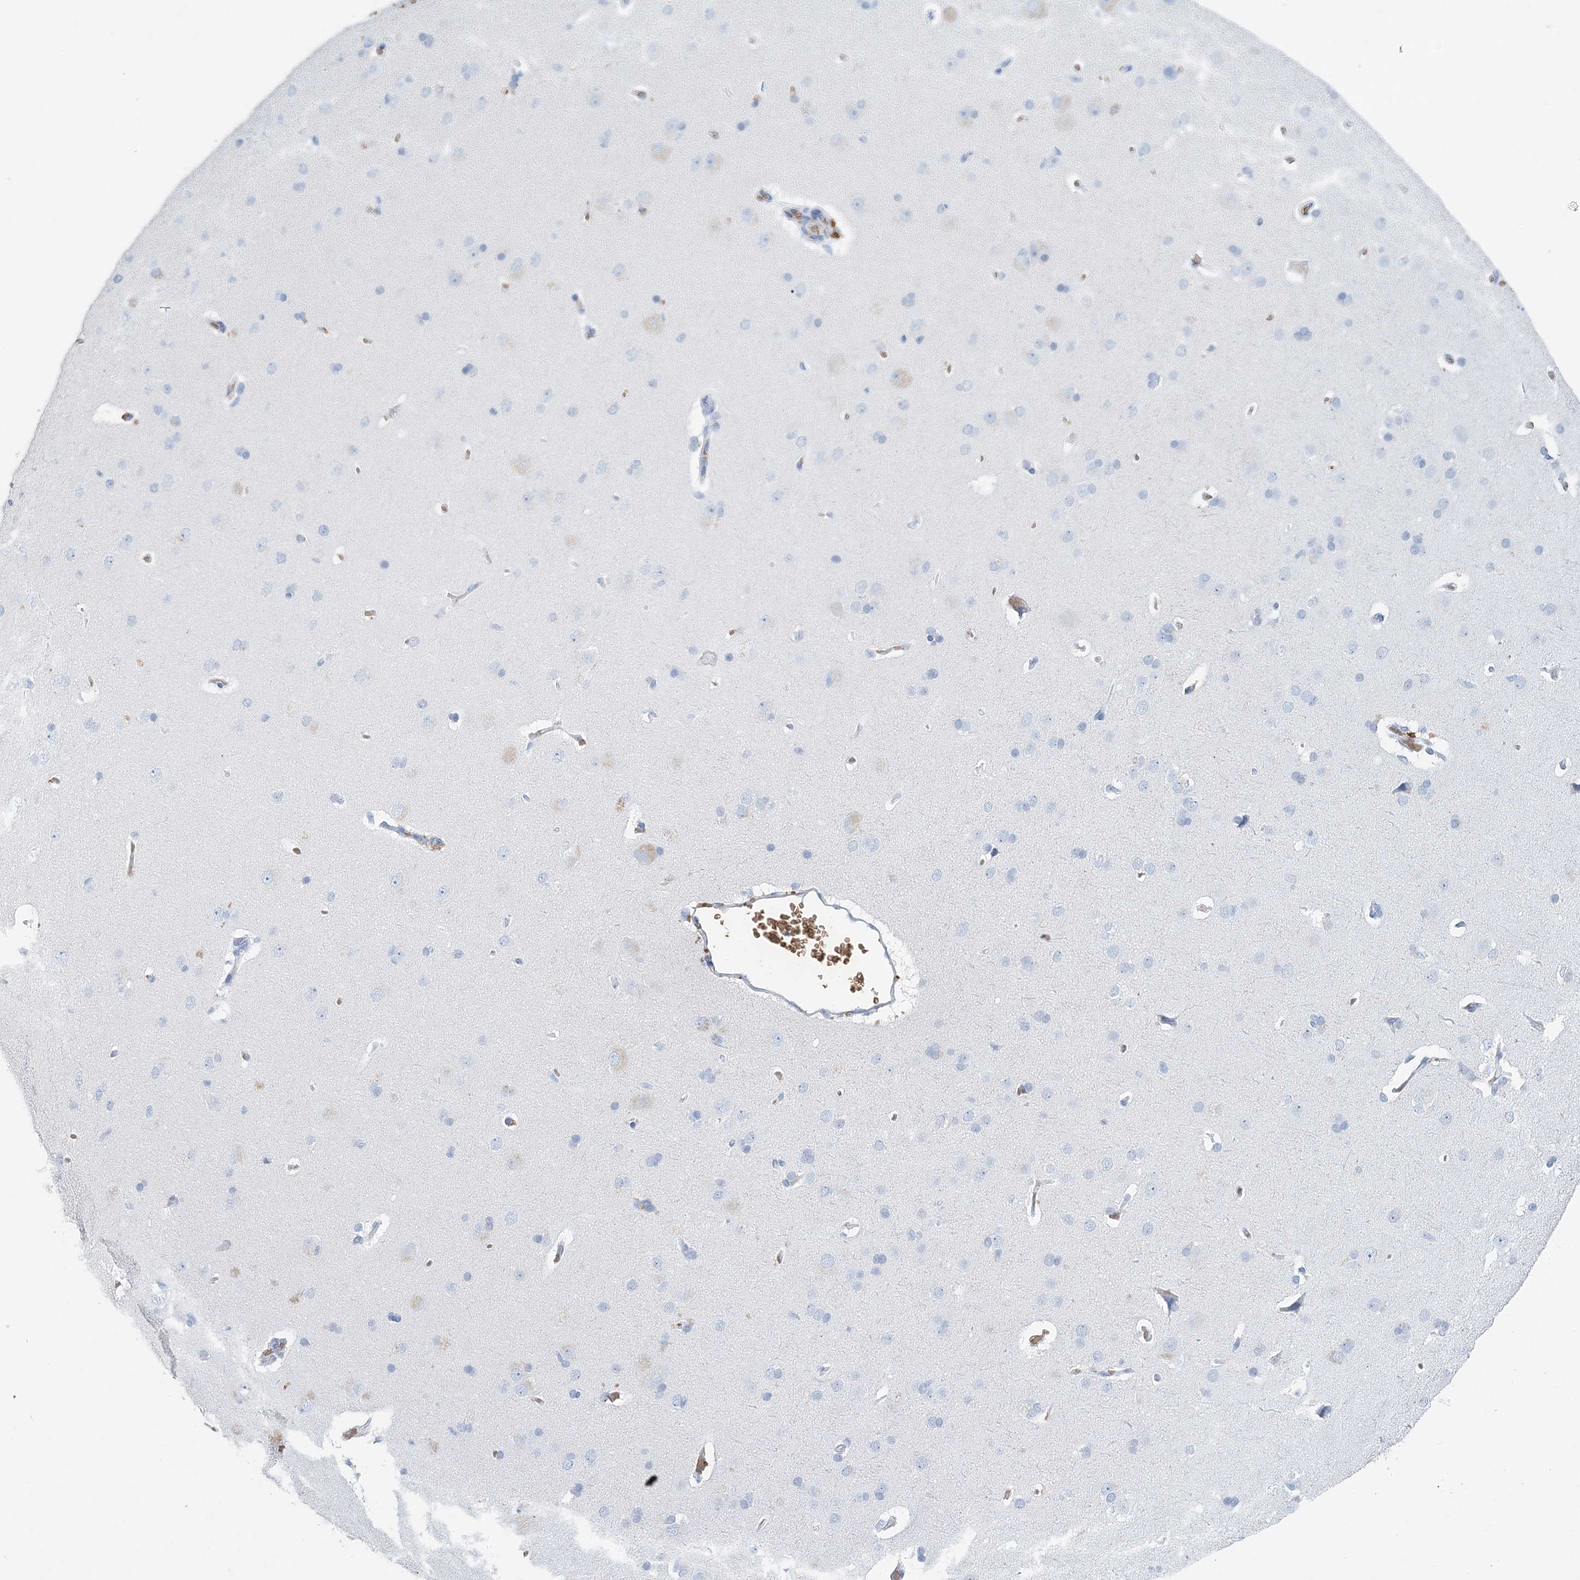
{"staining": {"intensity": "negative", "quantity": "none", "location": "none"}, "tissue": "cerebral cortex", "cell_type": "Endothelial cells", "image_type": "normal", "snomed": [{"axis": "morphology", "description": "Normal tissue, NOS"}, {"axis": "topography", "description": "Cerebral cortex"}], "caption": "A histopathology image of cerebral cortex stained for a protein exhibits no brown staining in endothelial cells.", "gene": "HBD", "patient": {"sex": "male", "age": 62}}